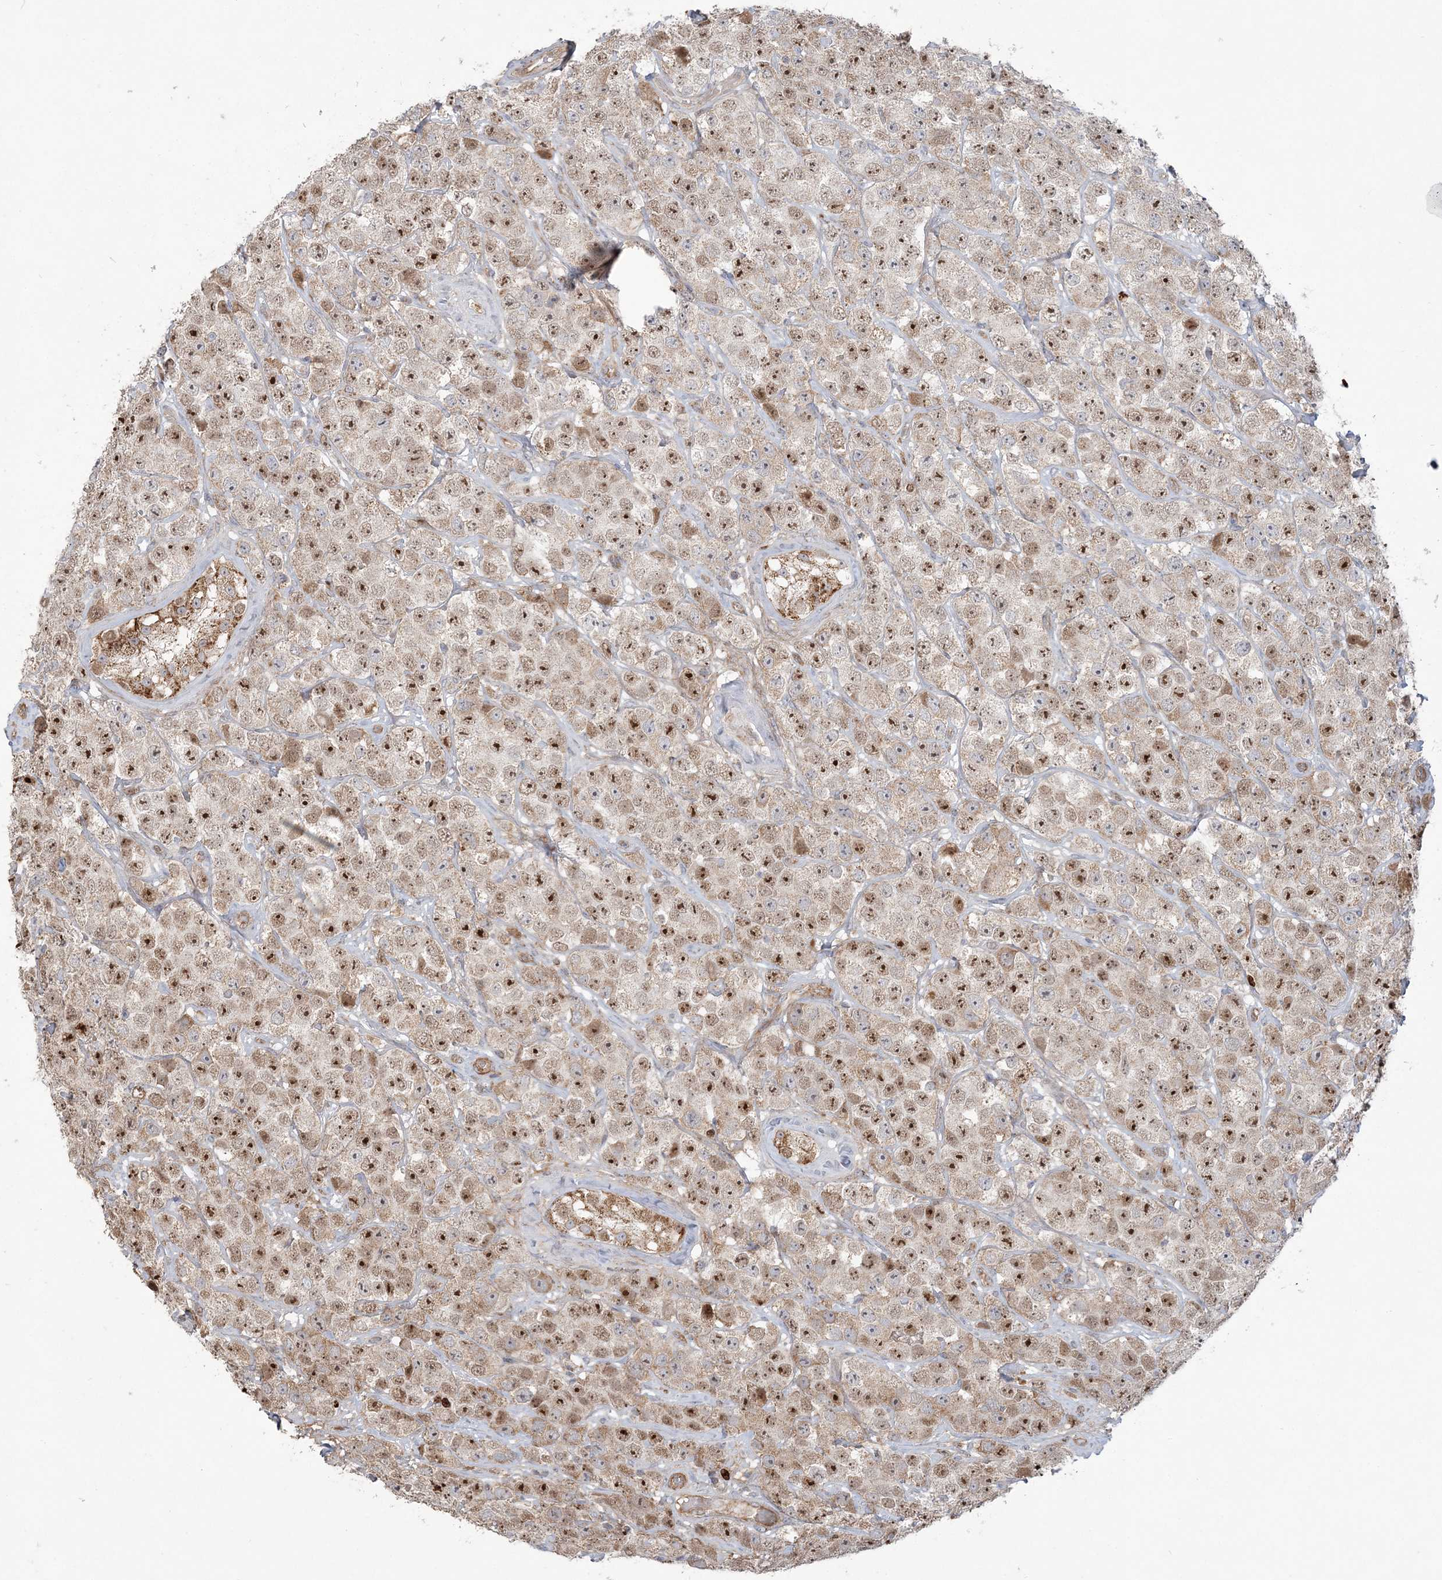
{"staining": {"intensity": "moderate", "quantity": ">75%", "location": "cytoplasmic/membranous,nuclear"}, "tissue": "testis cancer", "cell_type": "Tumor cells", "image_type": "cancer", "snomed": [{"axis": "morphology", "description": "Seminoma, NOS"}, {"axis": "topography", "description": "Testis"}], "caption": "Protein staining shows moderate cytoplasmic/membranous and nuclear positivity in approximately >75% of tumor cells in testis cancer.", "gene": "SCLT1", "patient": {"sex": "male", "age": 28}}